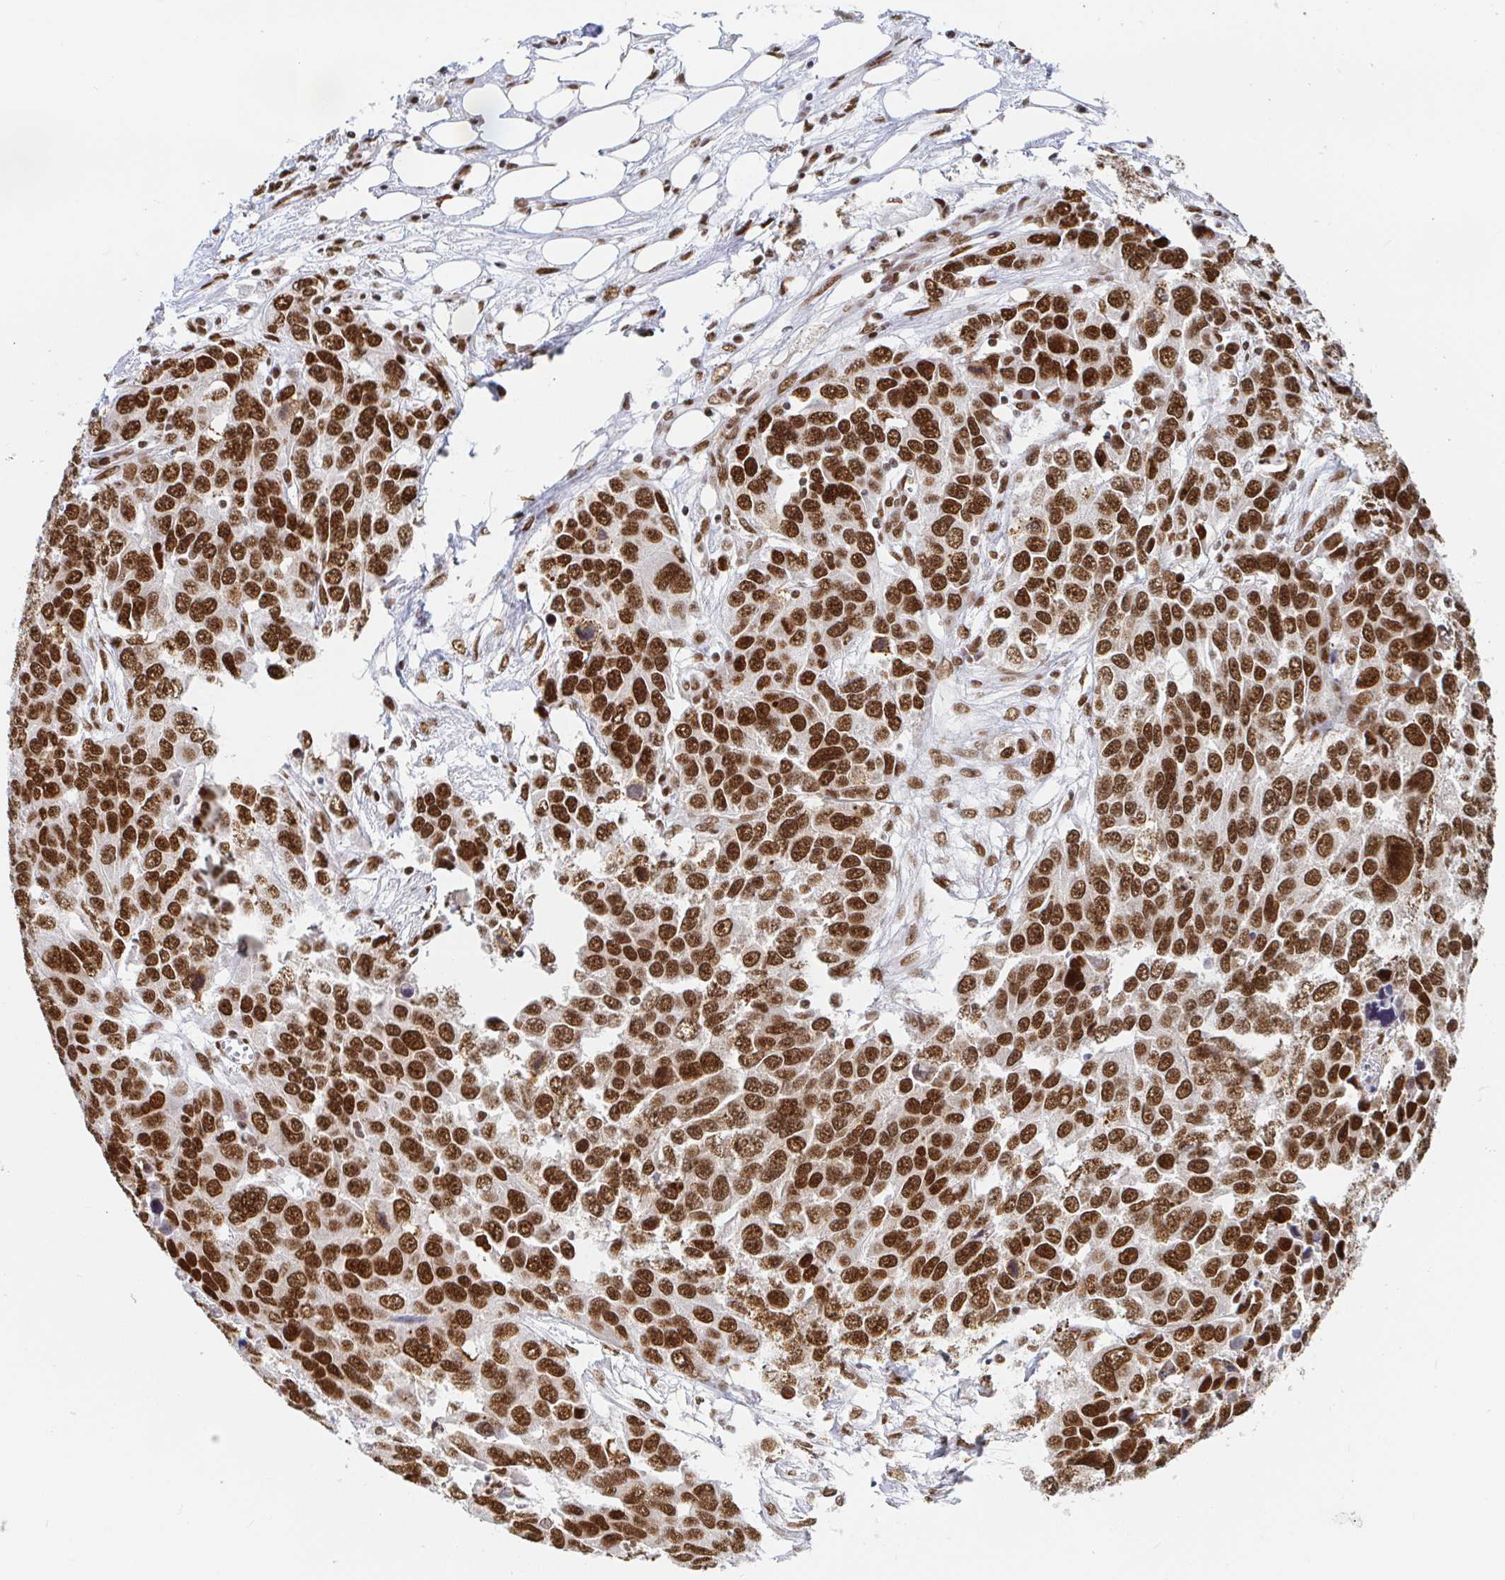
{"staining": {"intensity": "strong", "quantity": ">75%", "location": "nuclear"}, "tissue": "ovarian cancer", "cell_type": "Tumor cells", "image_type": "cancer", "snomed": [{"axis": "morphology", "description": "Cystadenocarcinoma, serous, NOS"}, {"axis": "topography", "description": "Ovary"}], "caption": "Human ovarian cancer (serous cystadenocarcinoma) stained with a protein marker shows strong staining in tumor cells.", "gene": "RBMX", "patient": {"sex": "female", "age": 76}}